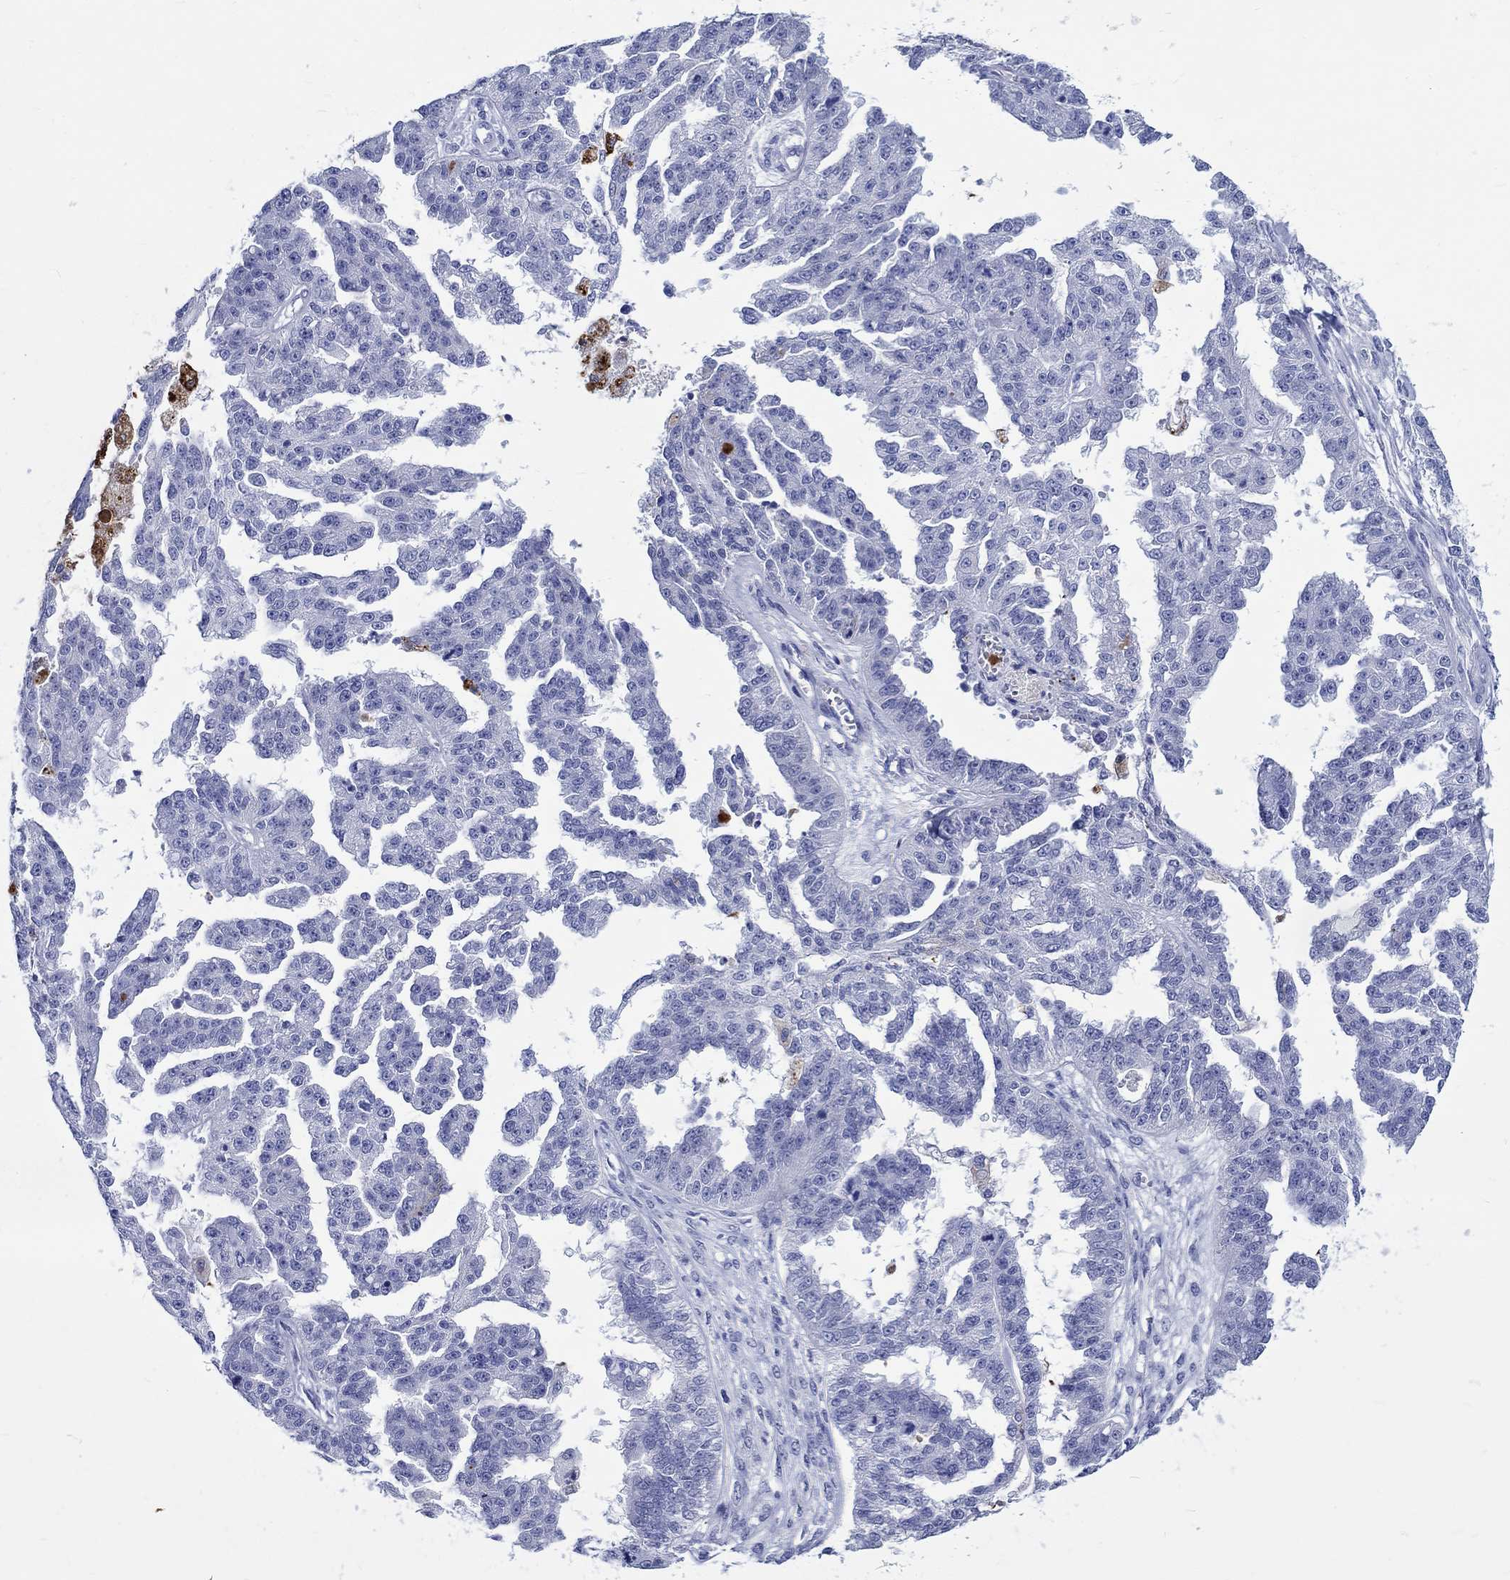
{"staining": {"intensity": "negative", "quantity": "none", "location": "none"}, "tissue": "ovarian cancer", "cell_type": "Tumor cells", "image_type": "cancer", "snomed": [{"axis": "morphology", "description": "Cystadenocarcinoma, serous, NOS"}, {"axis": "topography", "description": "Ovary"}], "caption": "A high-resolution histopathology image shows immunohistochemistry staining of serous cystadenocarcinoma (ovarian), which shows no significant expression in tumor cells.", "gene": "SH2D7", "patient": {"sex": "female", "age": 58}}